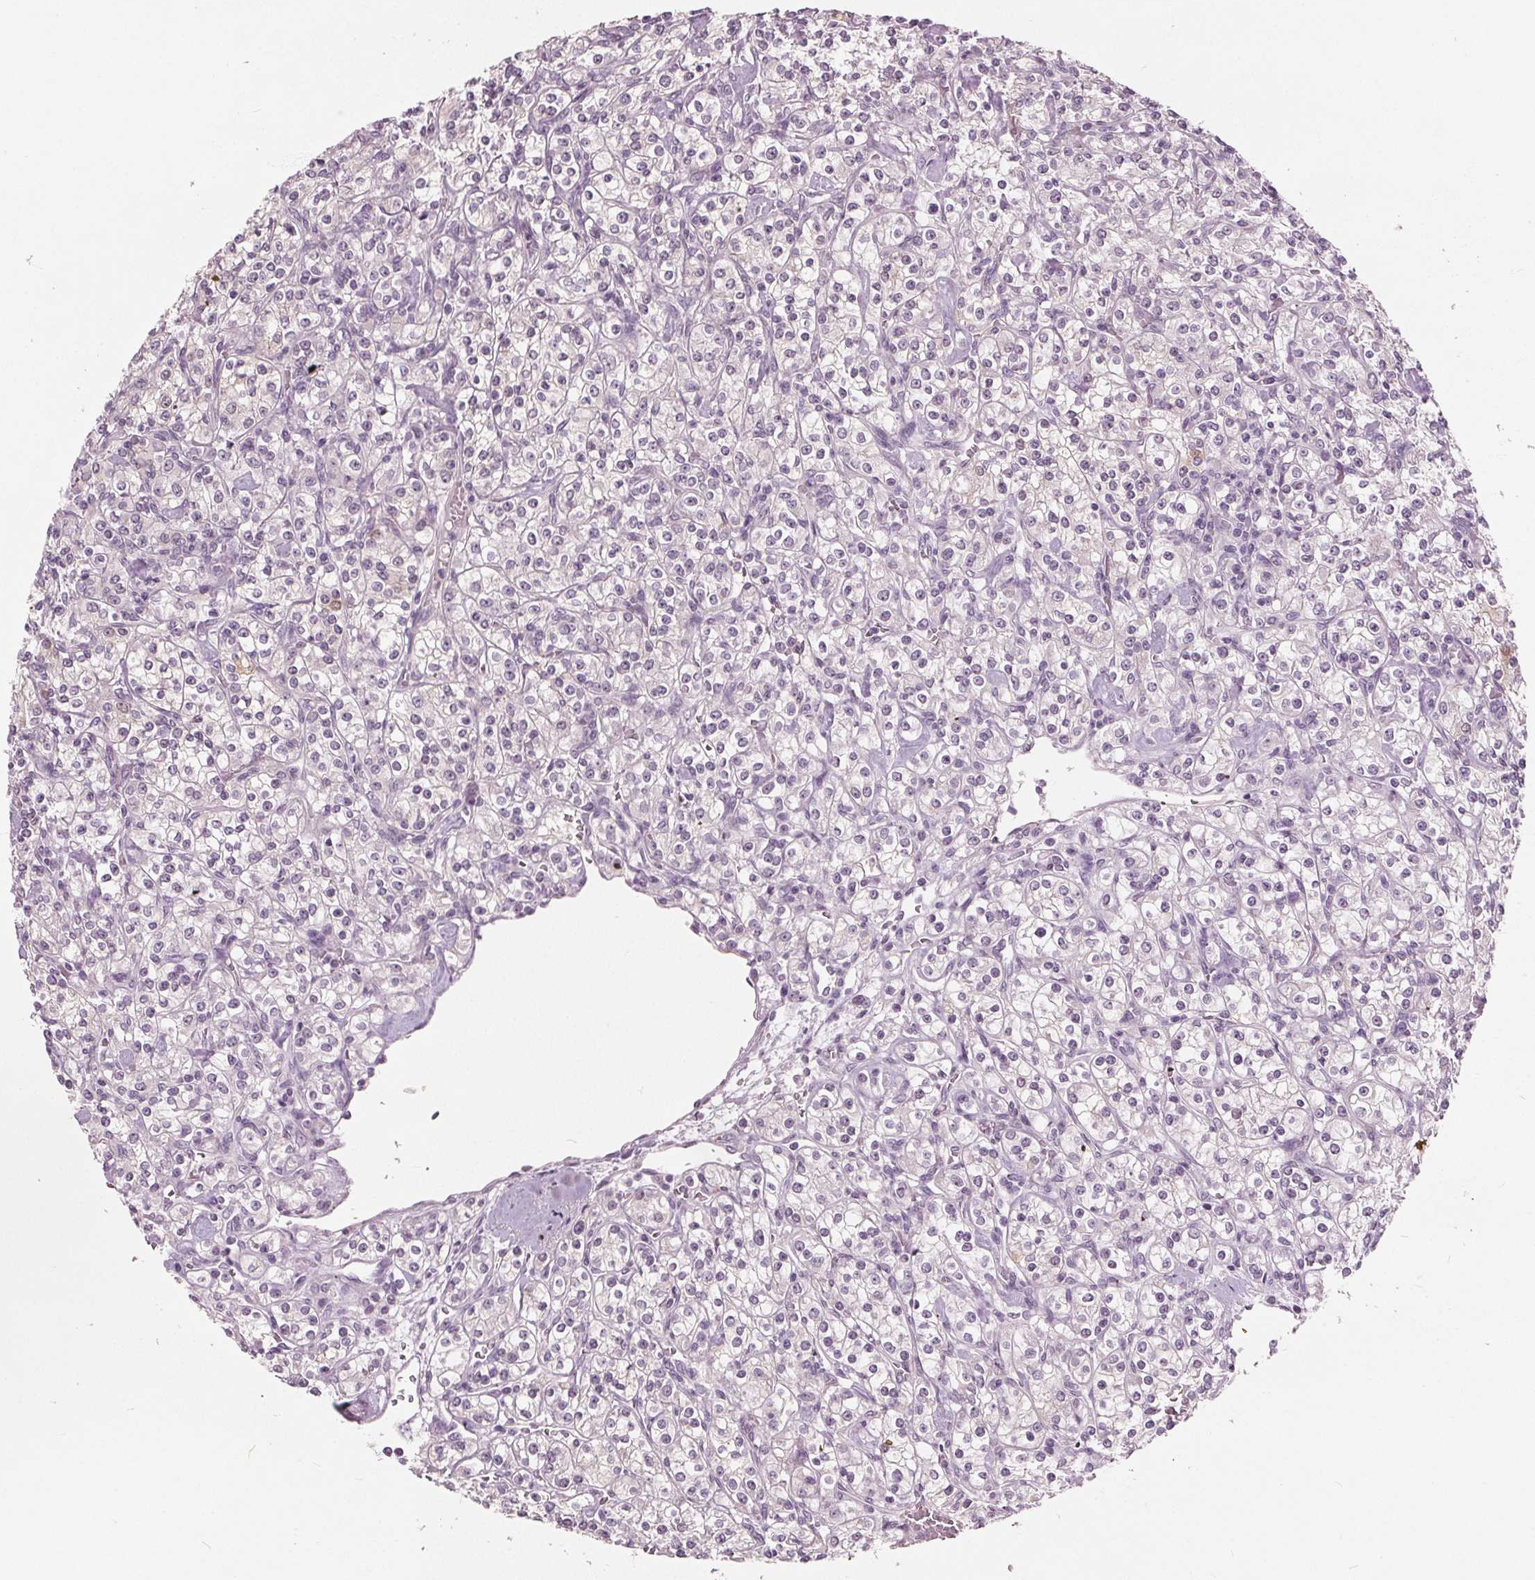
{"staining": {"intensity": "negative", "quantity": "none", "location": "none"}, "tissue": "renal cancer", "cell_type": "Tumor cells", "image_type": "cancer", "snomed": [{"axis": "morphology", "description": "Adenocarcinoma, NOS"}, {"axis": "topography", "description": "Kidney"}], "caption": "DAB (3,3'-diaminobenzidine) immunohistochemical staining of human renal cancer (adenocarcinoma) reveals no significant staining in tumor cells.", "gene": "TKFC", "patient": {"sex": "male", "age": 77}}